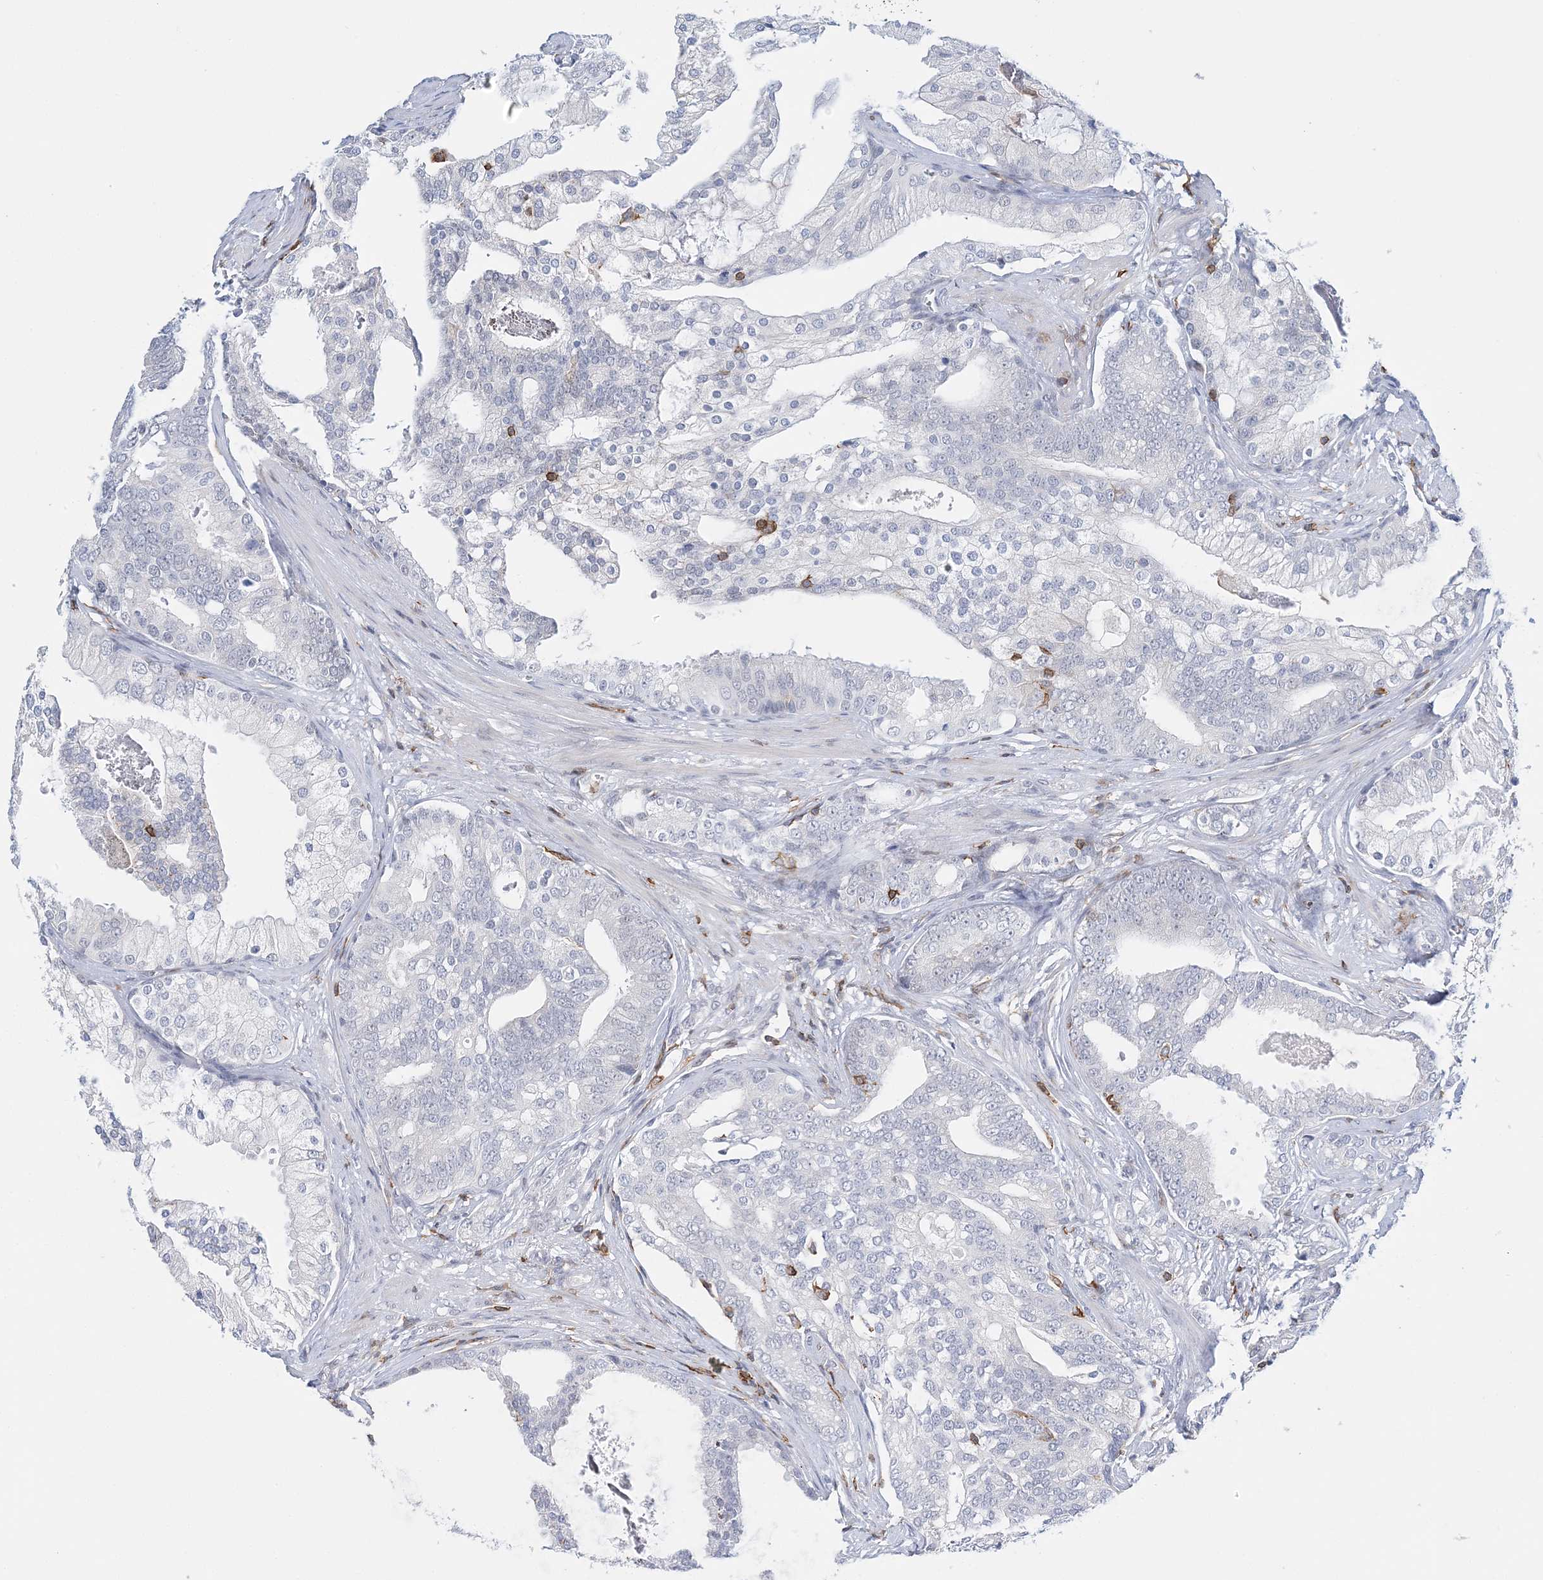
{"staining": {"intensity": "negative", "quantity": "none", "location": "none"}, "tissue": "prostate cancer", "cell_type": "Tumor cells", "image_type": "cancer", "snomed": [{"axis": "morphology", "description": "Adenocarcinoma, Low grade"}, {"axis": "topography", "description": "Prostate"}], "caption": "Tumor cells are negative for protein expression in human prostate cancer.", "gene": "PRMT9", "patient": {"sex": "male", "age": 58}}